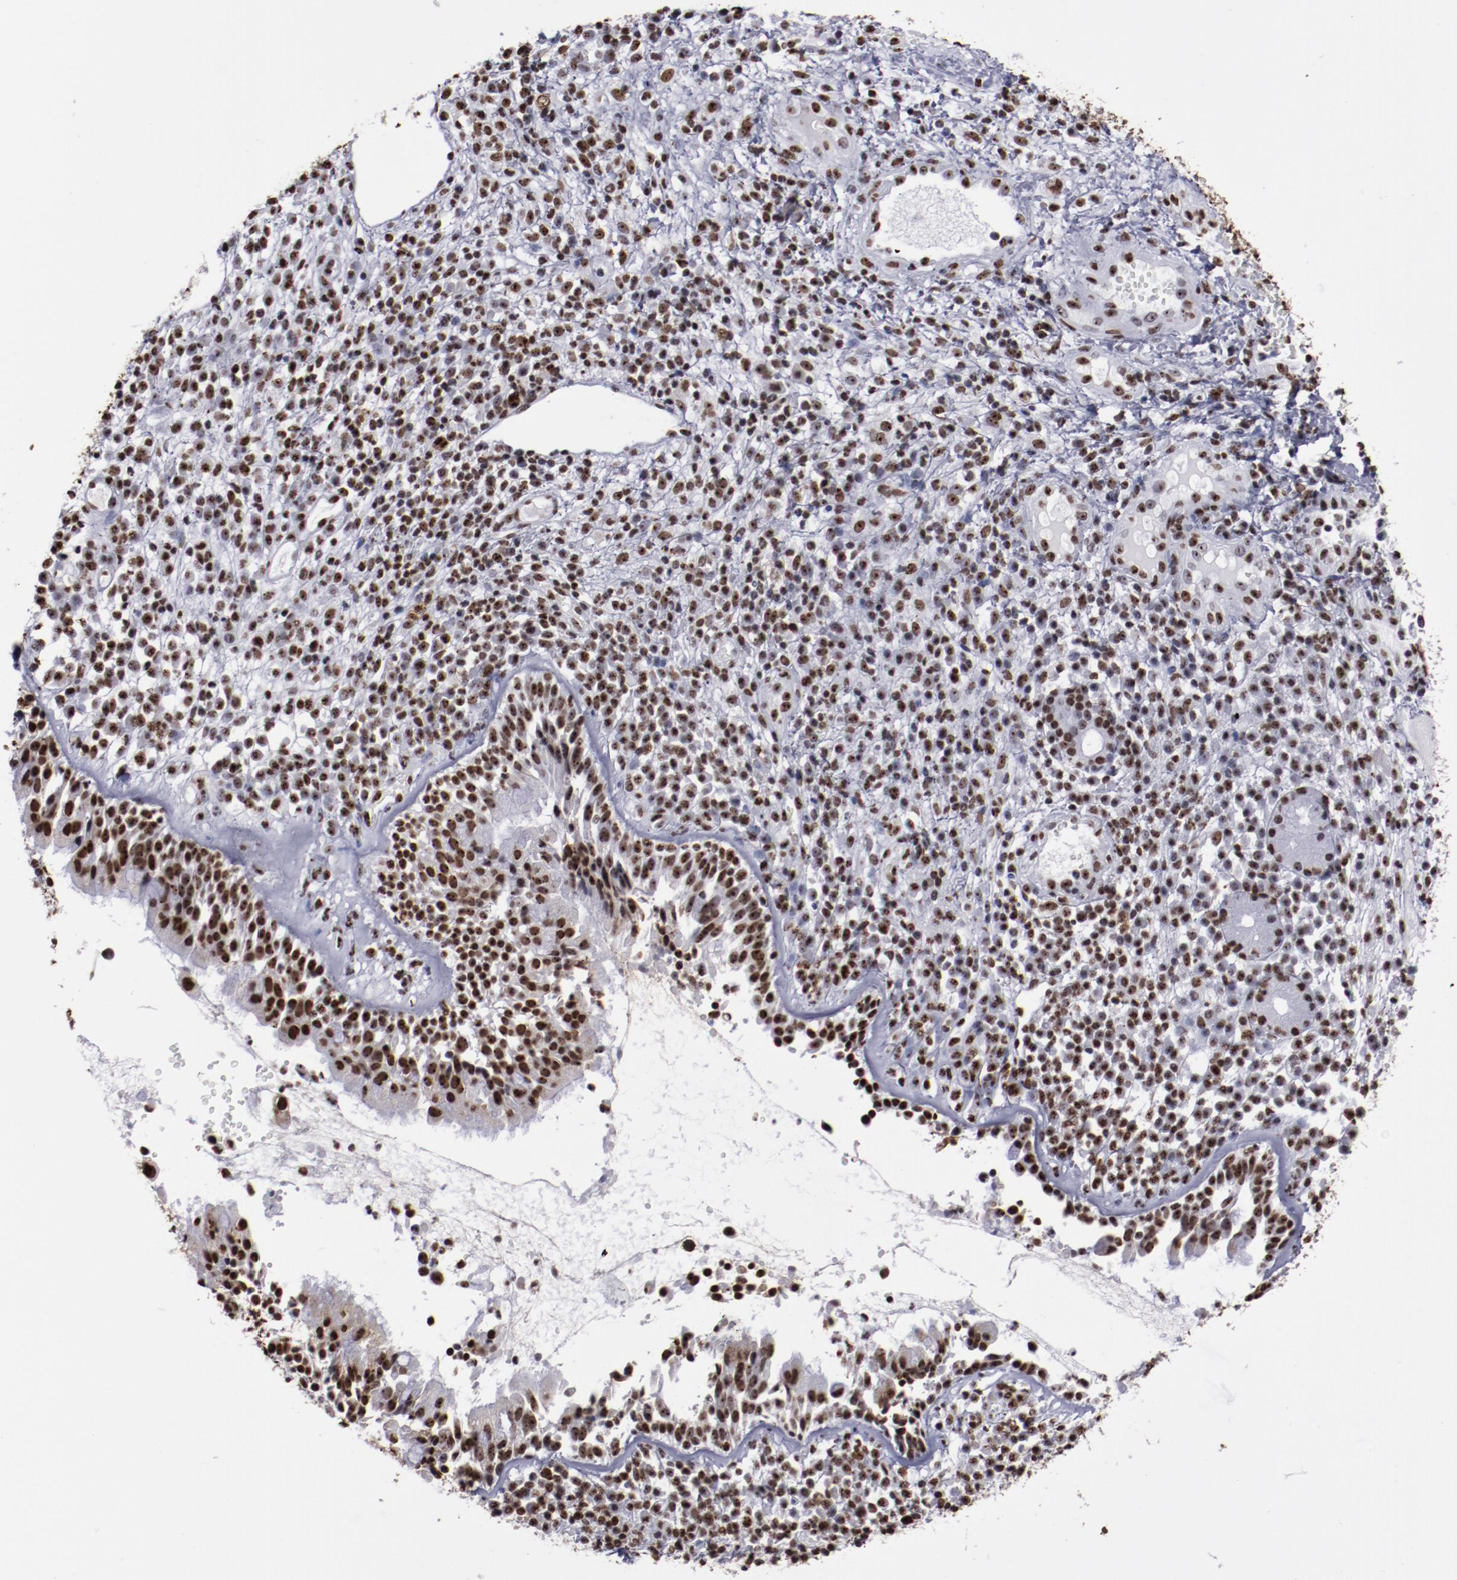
{"staining": {"intensity": "strong", "quantity": ">75%", "location": "nuclear"}, "tissue": "nasopharynx", "cell_type": "Respiratory epithelial cells", "image_type": "normal", "snomed": [{"axis": "morphology", "description": "Normal tissue, NOS"}, {"axis": "morphology", "description": "Inflammation, NOS"}, {"axis": "morphology", "description": "Malignant melanoma, Metastatic site"}, {"axis": "topography", "description": "Nasopharynx"}], "caption": "Respiratory epithelial cells demonstrate high levels of strong nuclear expression in about >75% of cells in benign human nasopharynx.", "gene": "HNRNPA1L3", "patient": {"sex": "female", "age": 55}}